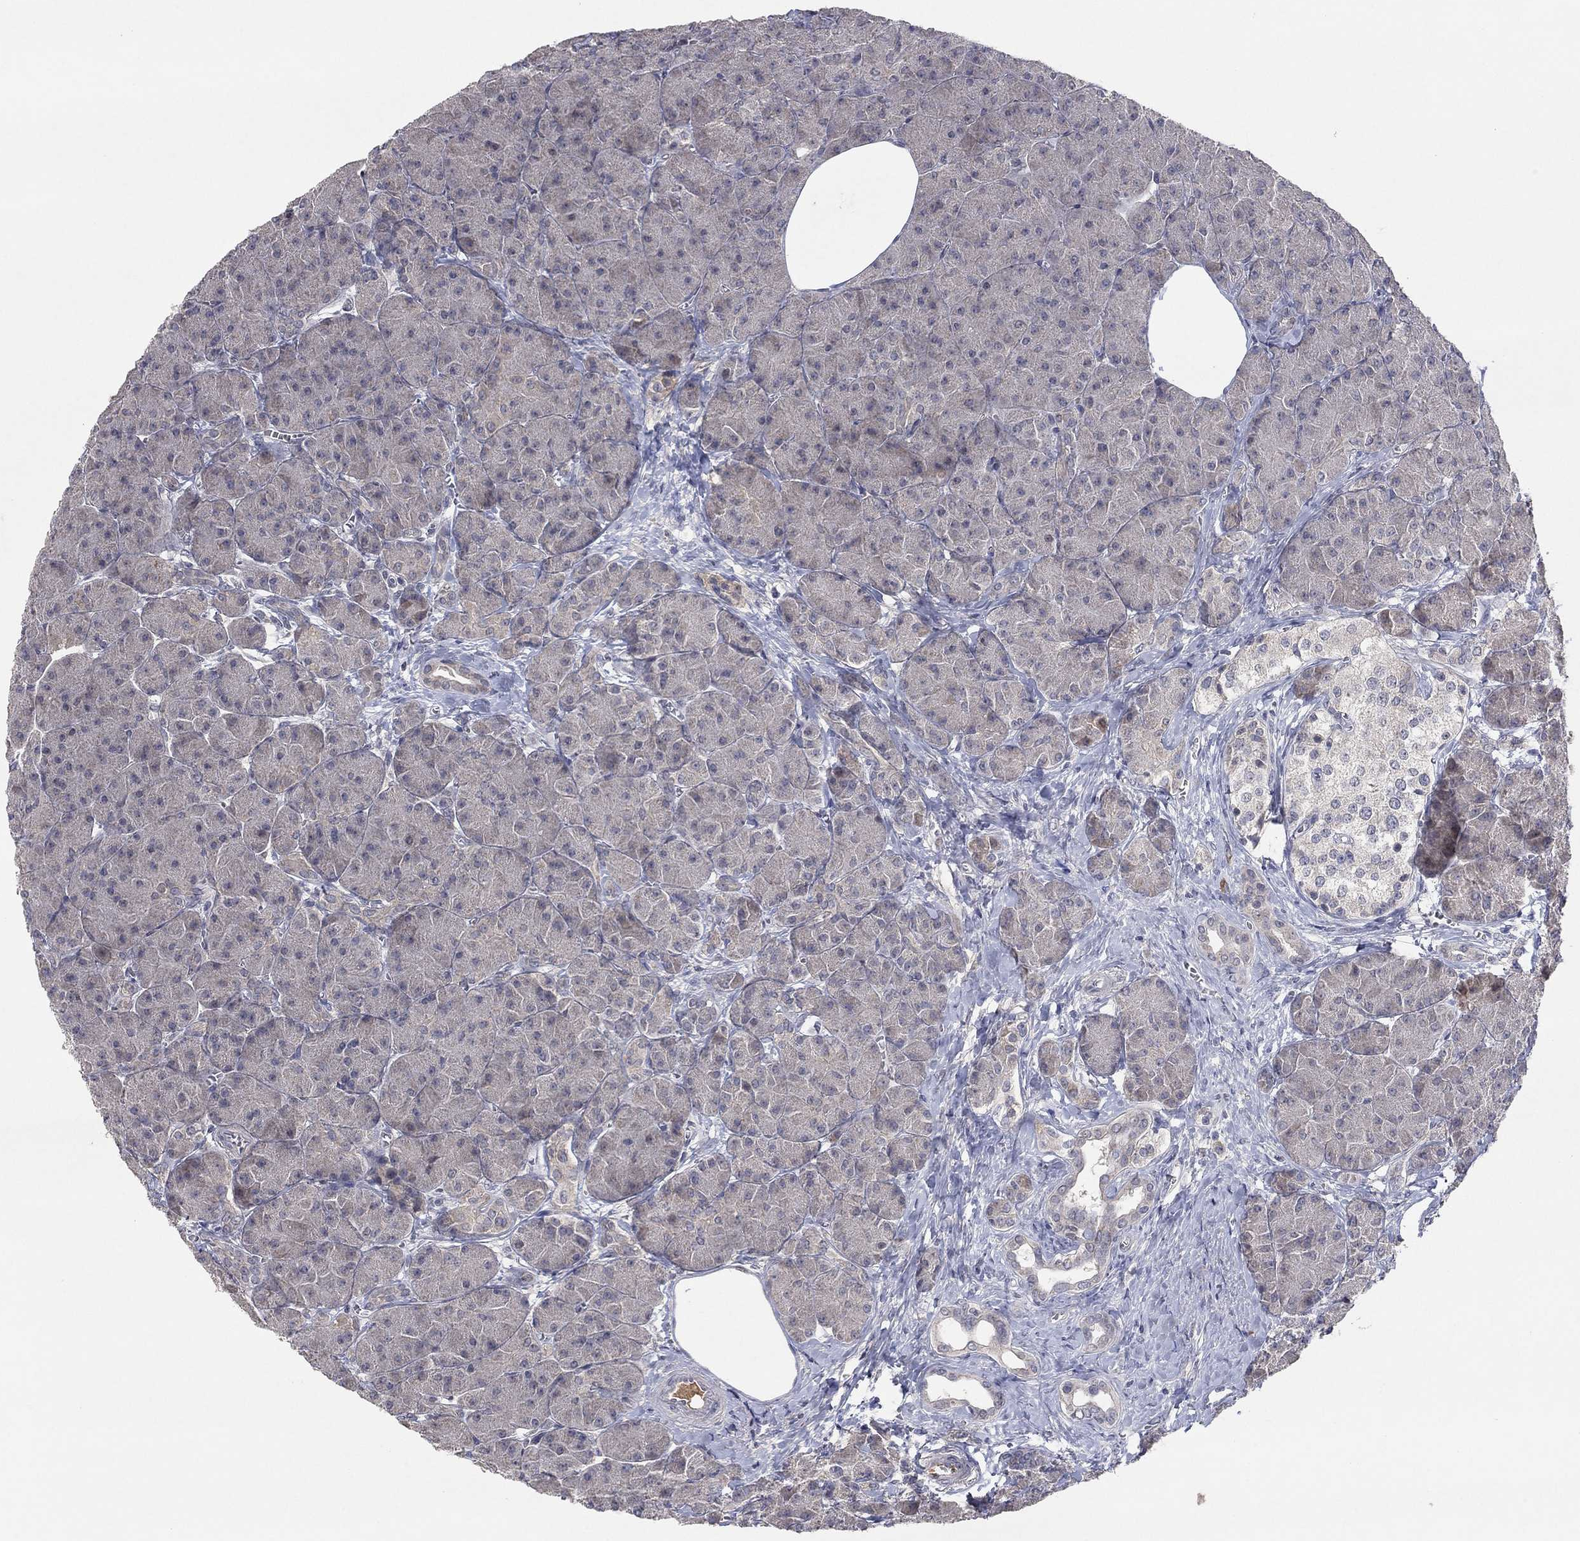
{"staining": {"intensity": "negative", "quantity": "none", "location": "none"}, "tissue": "pancreas", "cell_type": "Exocrine glandular cells", "image_type": "normal", "snomed": [{"axis": "morphology", "description": "Normal tissue, NOS"}, {"axis": "topography", "description": "Pancreas"}], "caption": "This histopathology image is of unremarkable pancreas stained with immunohistochemistry (IHC) to label a protein in brown with the nuclei are counter-stained blue. There is no positivity in exocrine glandular cells.", "gene": "IL4", "patient": {"sex": "male", "age": 61}}